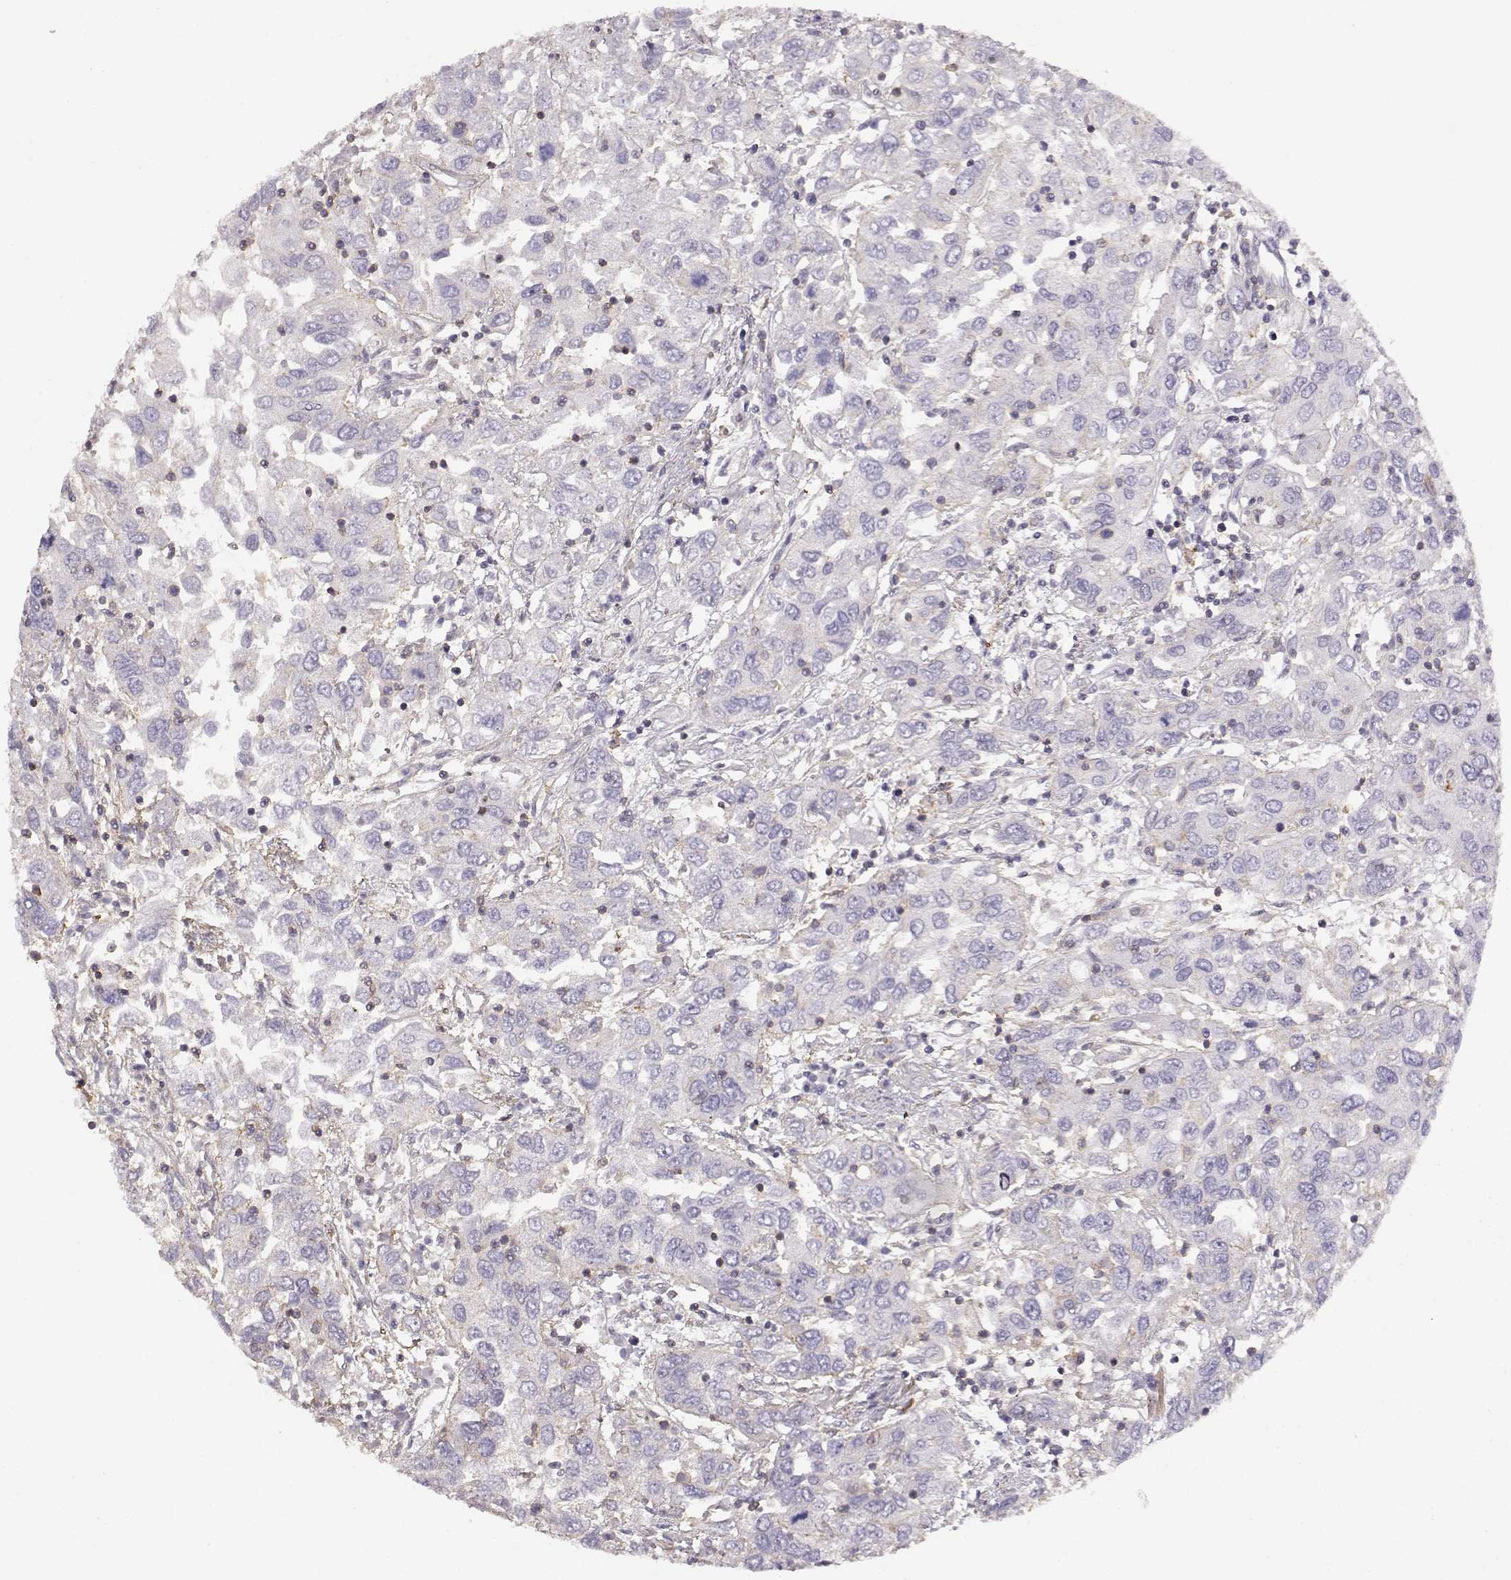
{"staining": {"intensity": "negative", "quantity": "none", "location": "none"}, "tissue": "urothelial cancer", "cell_type": "Tumor cells", "image_type": "cancer", "snomed": [{"axis": "morphology", "description": "Urothelial carcinoma, High grade"}, {"axis": "topography", "description": "Urinary bladder"}], "caption": "Urothelial carcinoma (high-grade) was stained to show a protein in brown. There is no significant expression in tumor cells.", "gene": "DAPL1", "patient": {"sex": "male", "age": 76}}